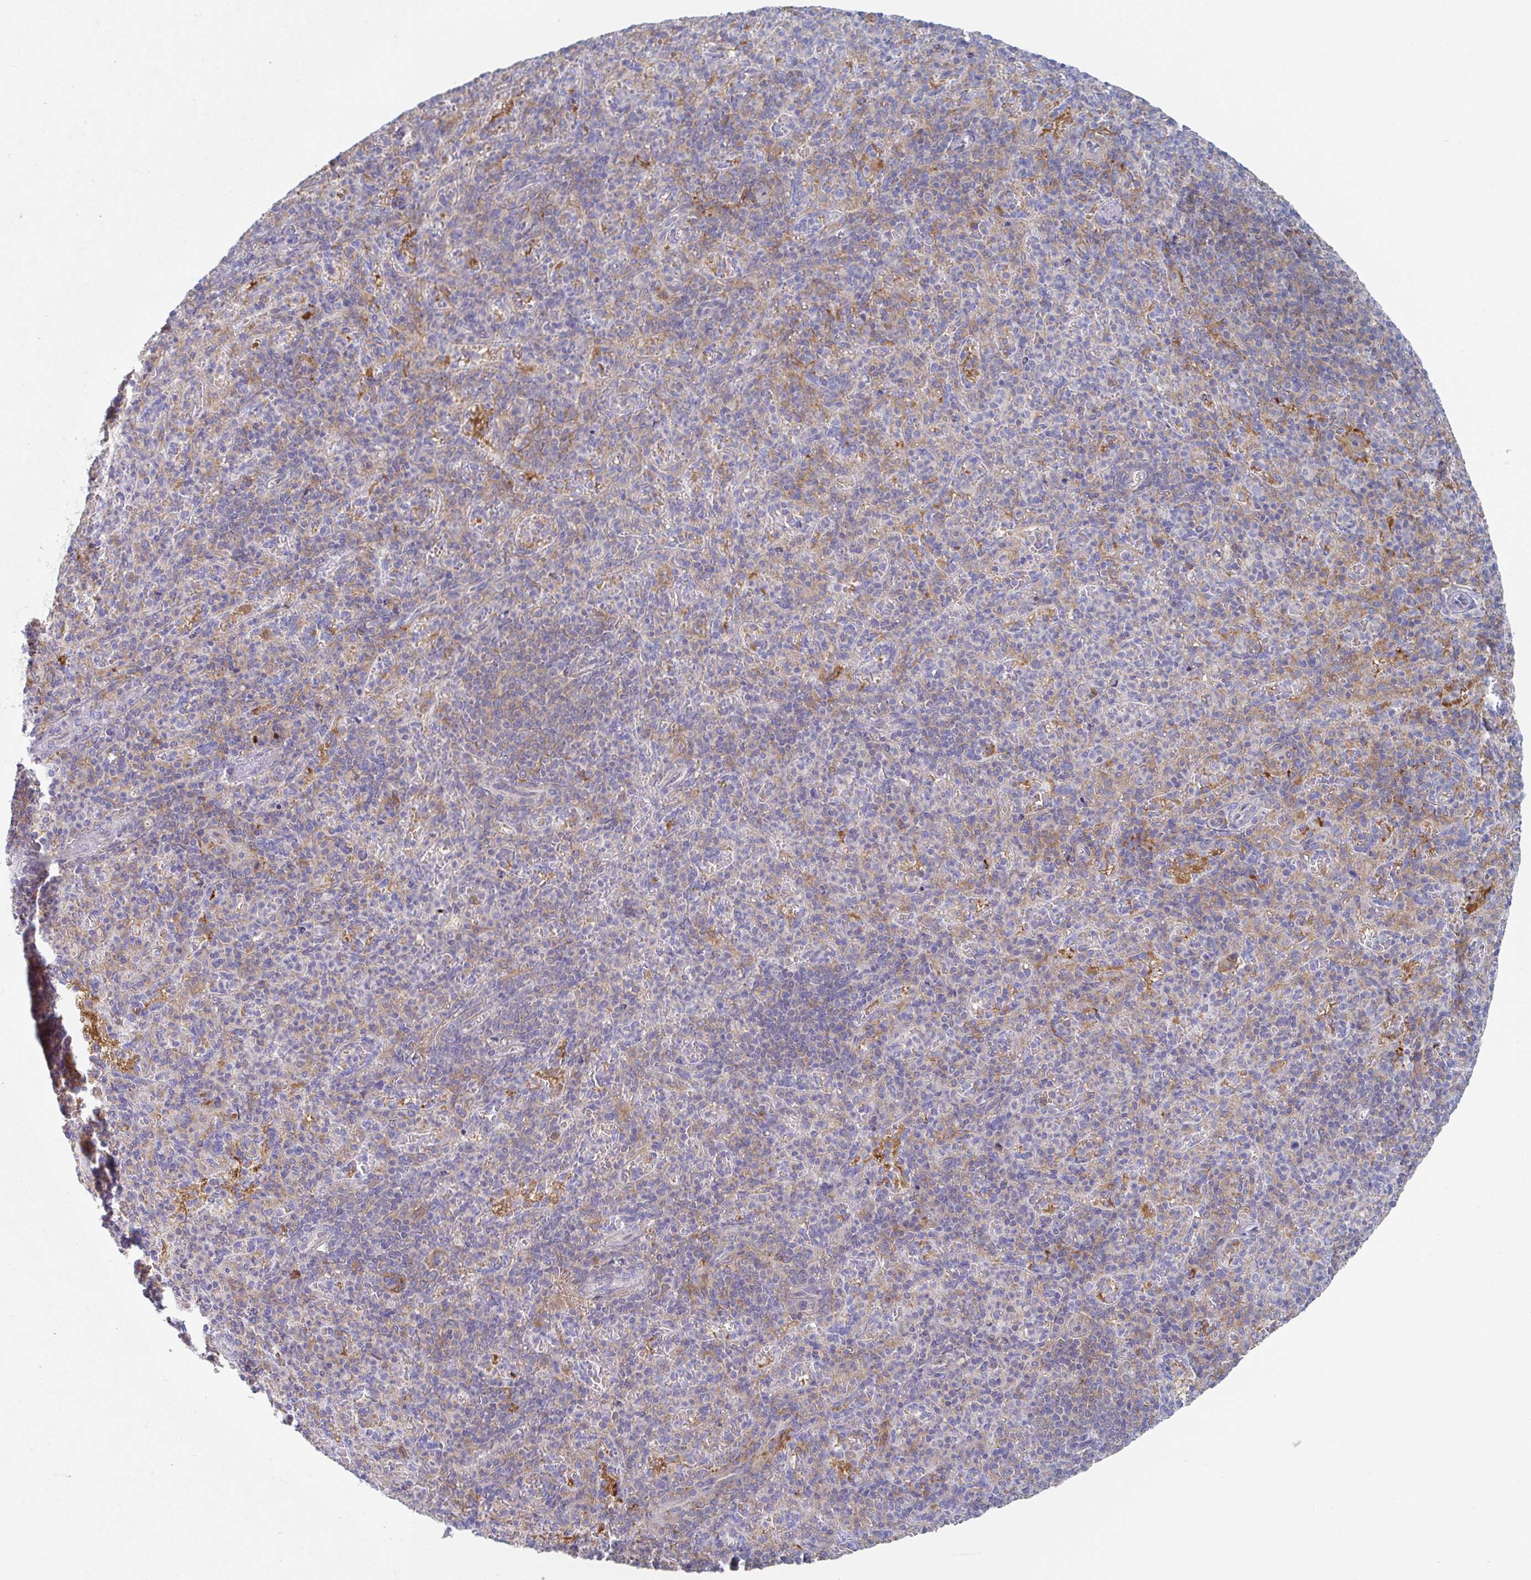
{"staining": {"intensity": "negative", "quantity": "none", "location": "none"}, "tissue": "spleen", "cell_type": "Cells in red pulp", "image_type": "normal", "snomed": [{"axis": "morphology", "description": "Normal tissue, NOS"}, {"axis": "topography", "description": "Spleen"}], "caption": "A micrograph of human spleen is negative for staining in cells in red pulp. (DAB (3,3'-diaminobenzidine) immunohistochemistry, high magnification).", "gene": "AMPD2", "patient": {"sex": "female", "age": 74}}